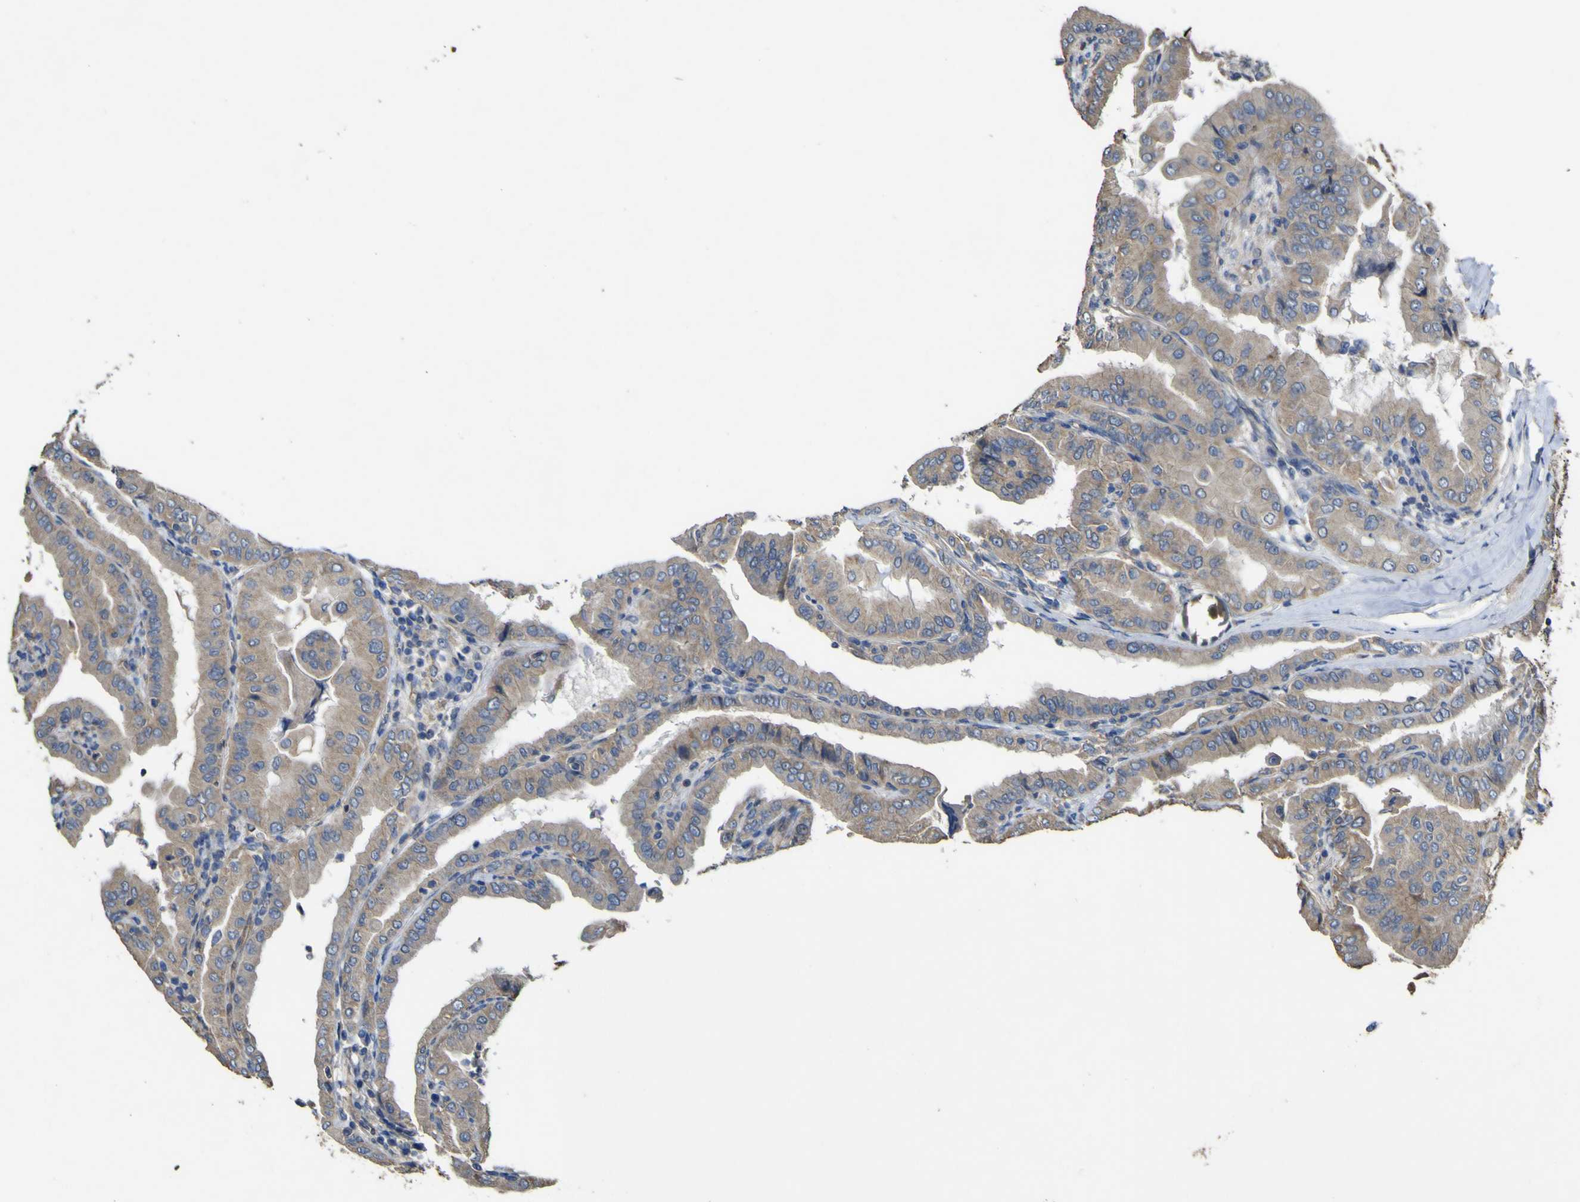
{"staining": {"intensity": "moderate", "quantity": ">75%", "location": "cytoplasmic/membranous"}, "tissue": "thyroid cancer", "cell_type": "Tumor cells", "image_type": "cancer", "snomed": [{"axis": "morphology", "description": "Carcinoma, NOS"}, {"axis": "topography", "description": "Thyroid gland"}], "caption": "There is medium levels of moderate cytoplasmic/membranous staining in tumor cells of thyroid cancer, as demonstrated by immunohistochemical staining (brown color).", "gene": "TNFSF15", "patient": {"sex": "male", "age": 76}}